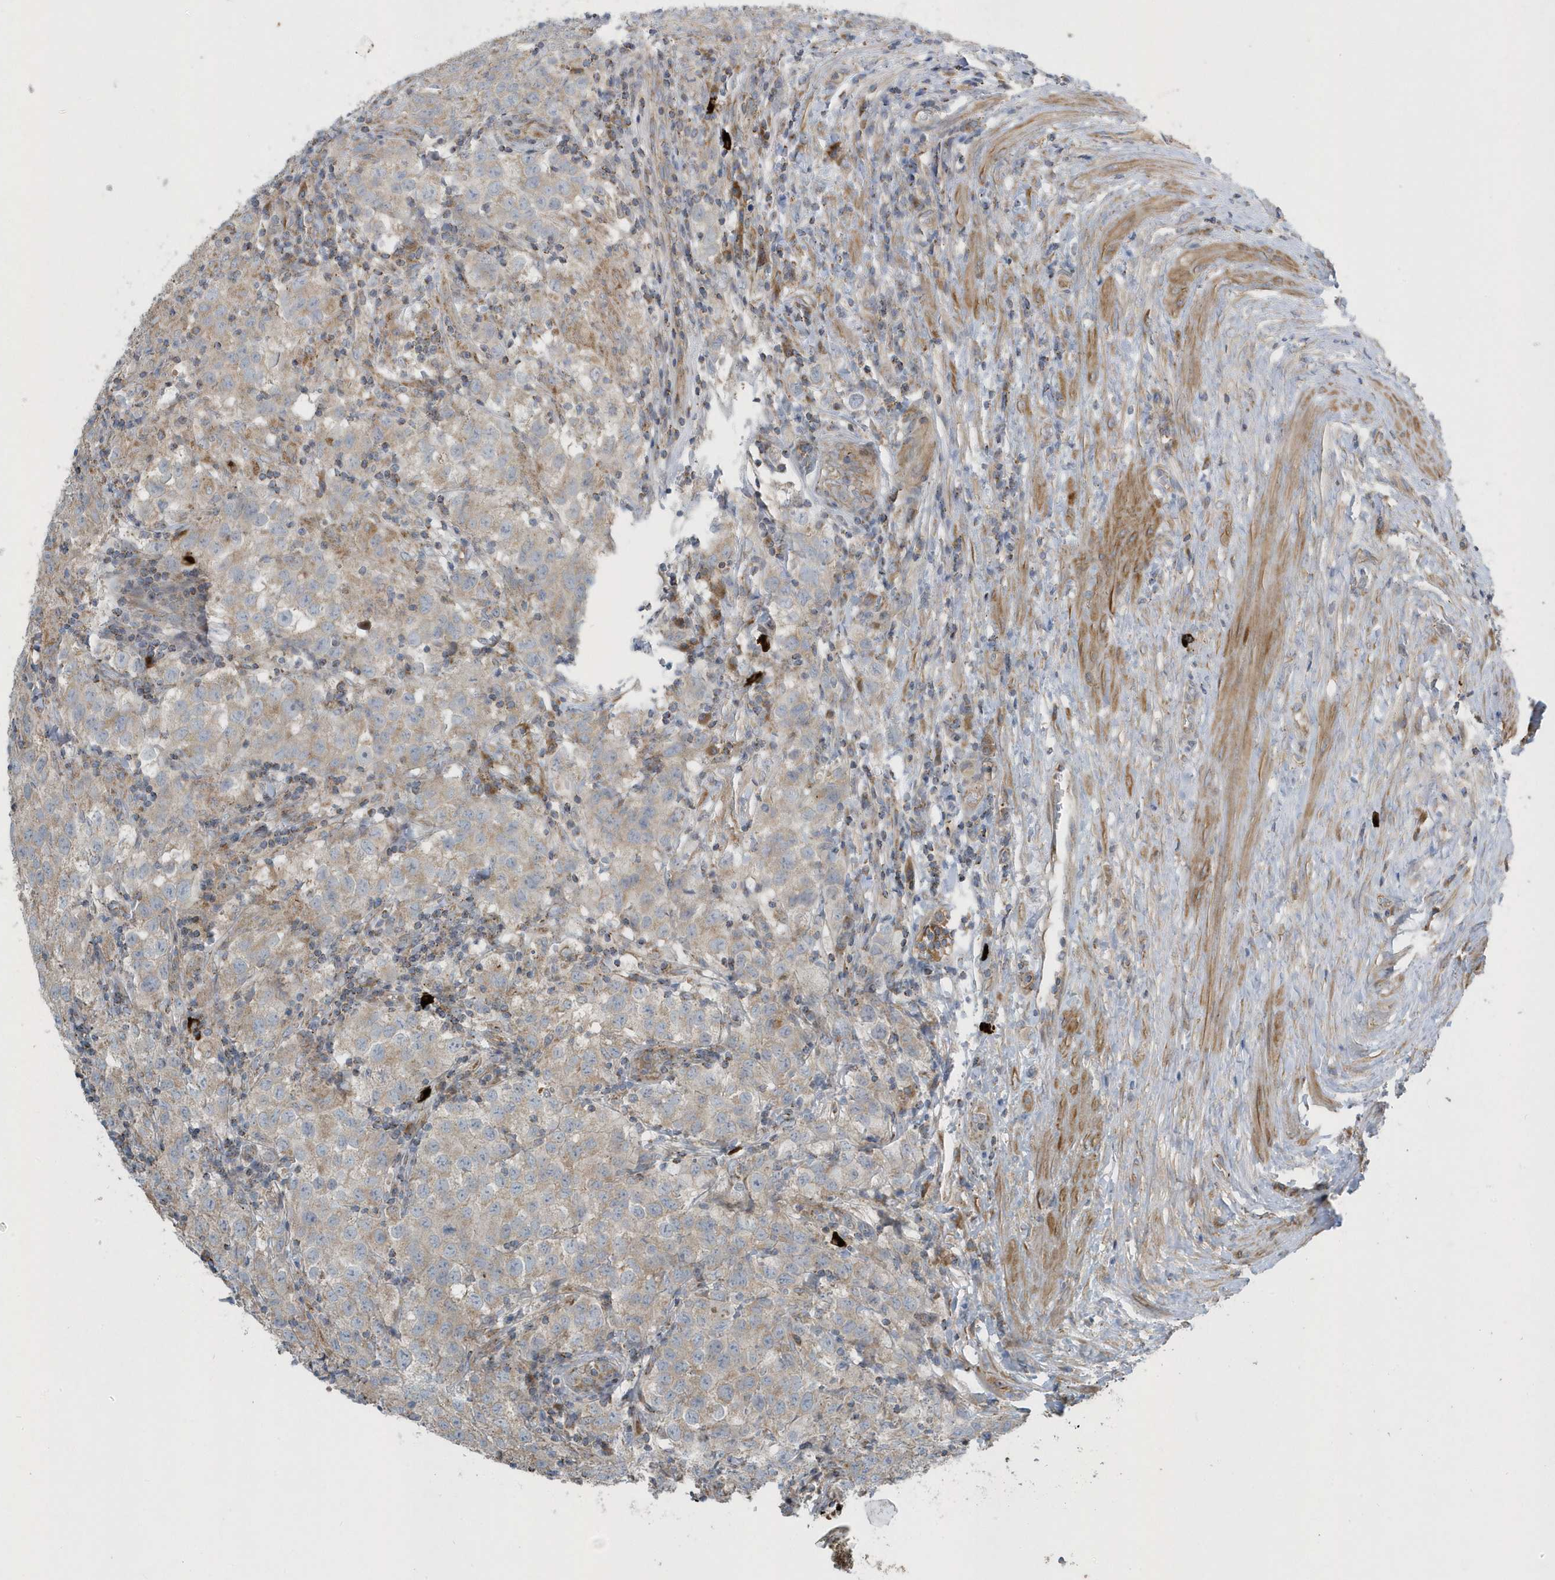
{"staining": {"intensity": "weak", "quantity": ">75%", "location": "cytoplasmic/membranous"}, "tissue": "testis cancer", "cell_type": "Tumor cells", "image_type": "cancer", "snomed": [{"axis": "morphology", "description": "Seminoma, NOS"}, {"axis": "morphology", "description": "Carcinoma, Embryonal, NOS"}, {"axis": "topography", "description": "Testis"}], "caption": "Testis cancer (embryonal carcinoma) stained with DAB immunohistochemistry (IHC) reveals low levels of weak cytoplasmic/membranous expression in approximately >75% of tumor cells.", "gene": "SLC38A2", "patient": {"sex": "male", "age": 43}}